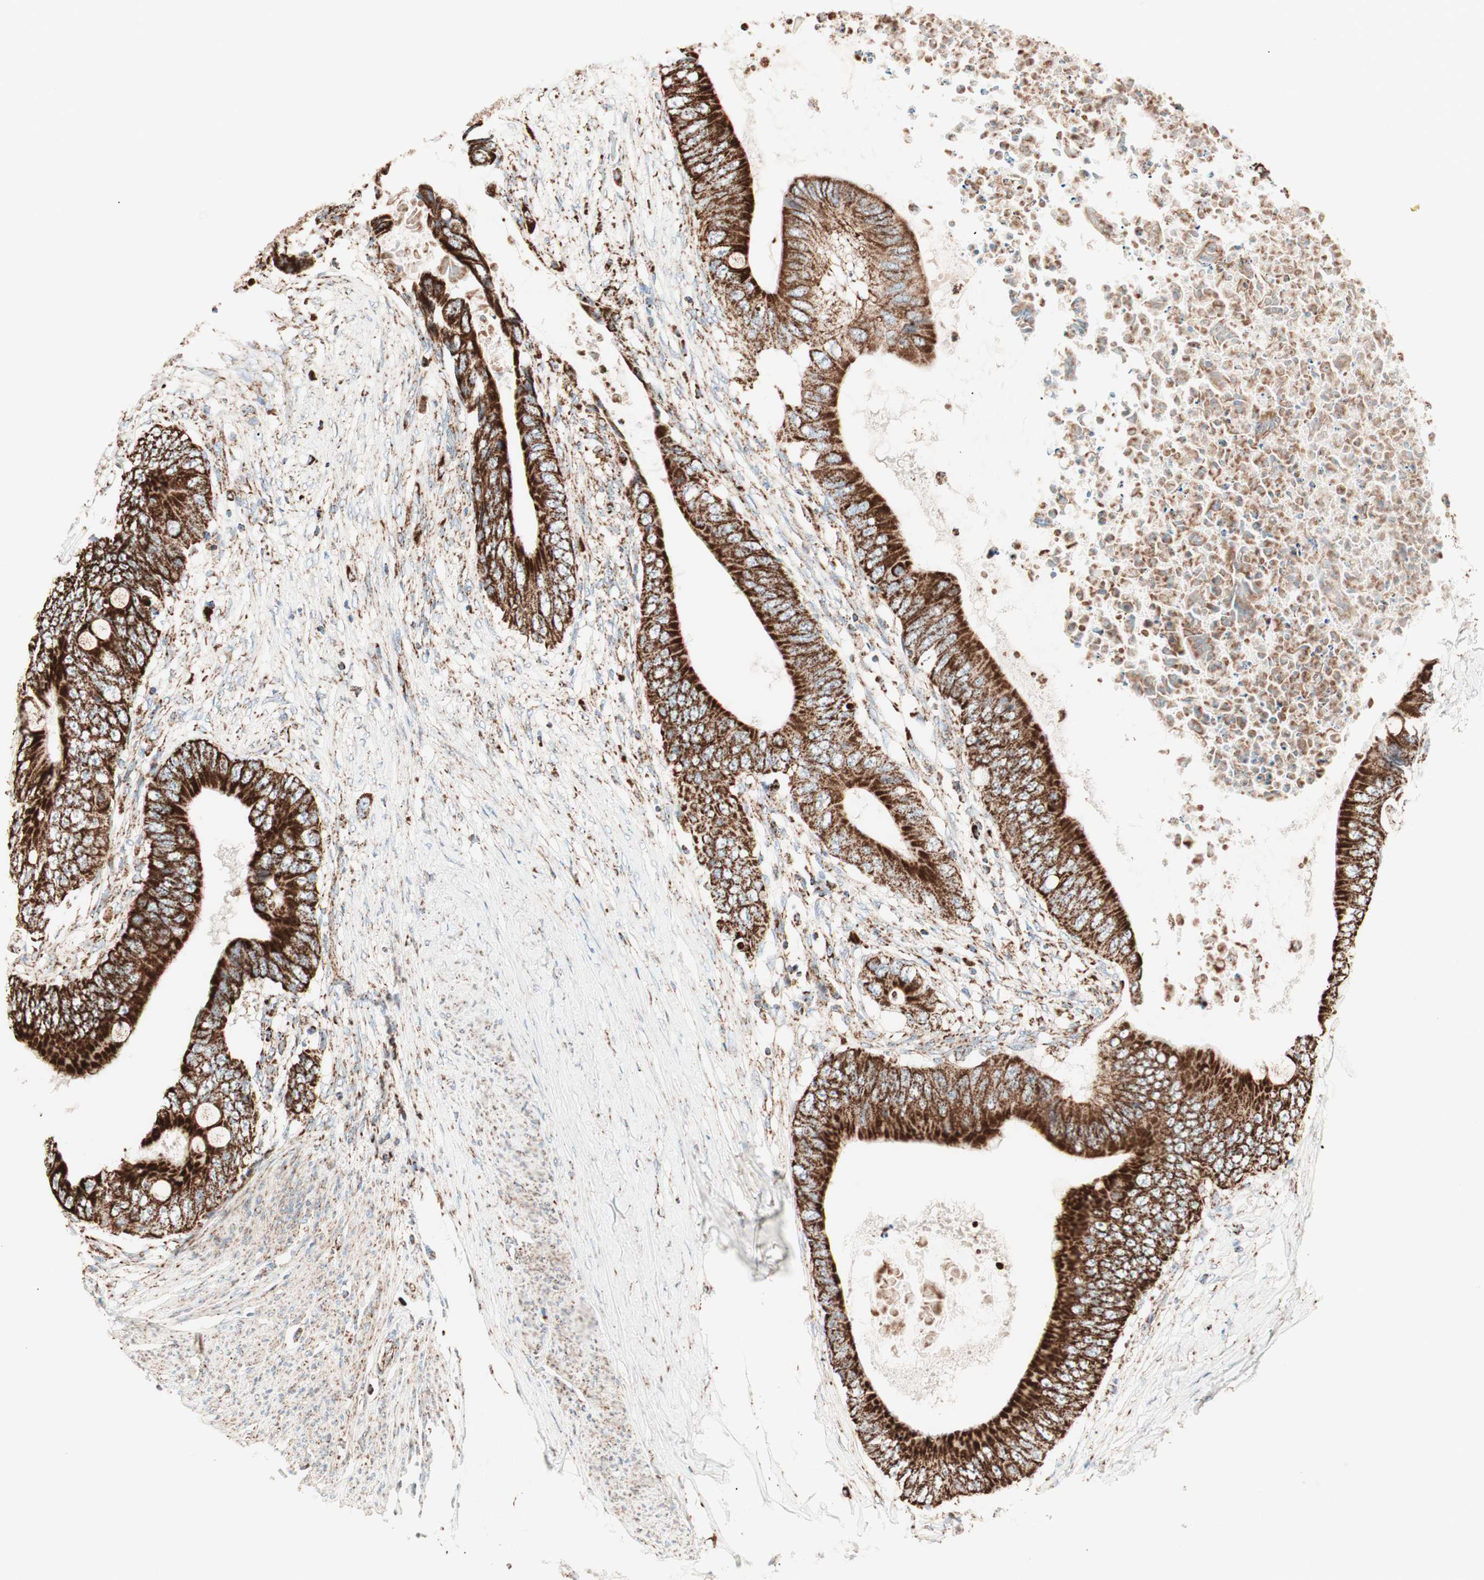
{"staining": {"intensity": "strong", "quantity": ">75%", "location": "cytoplasmic/membranous"}, "tissue": "colorectal cancer", "cell_type": "Tumor cells", "image_type": "cancer", "snomed": [{"axis": "morphology", "description": "Normal tissue, NOS"}, {"axis": "morphology", "description": "Adenocarcinoma, NOS"}, {"axis": "topography", "description": "Rectum"}, {"axis": "topography", "description": "Peripheral nerve tissue"}], "caption": "Colorectal cancer stained for a protein reveals strong cytoplasmic/membranous positivity in tumor cells. (DAB (3,3'-diaminobenzidine) = brown stain, brightfield microscopy at high magnification).", "gene": "TOMM22", "patient": {"sex": "female", "age": 77}}